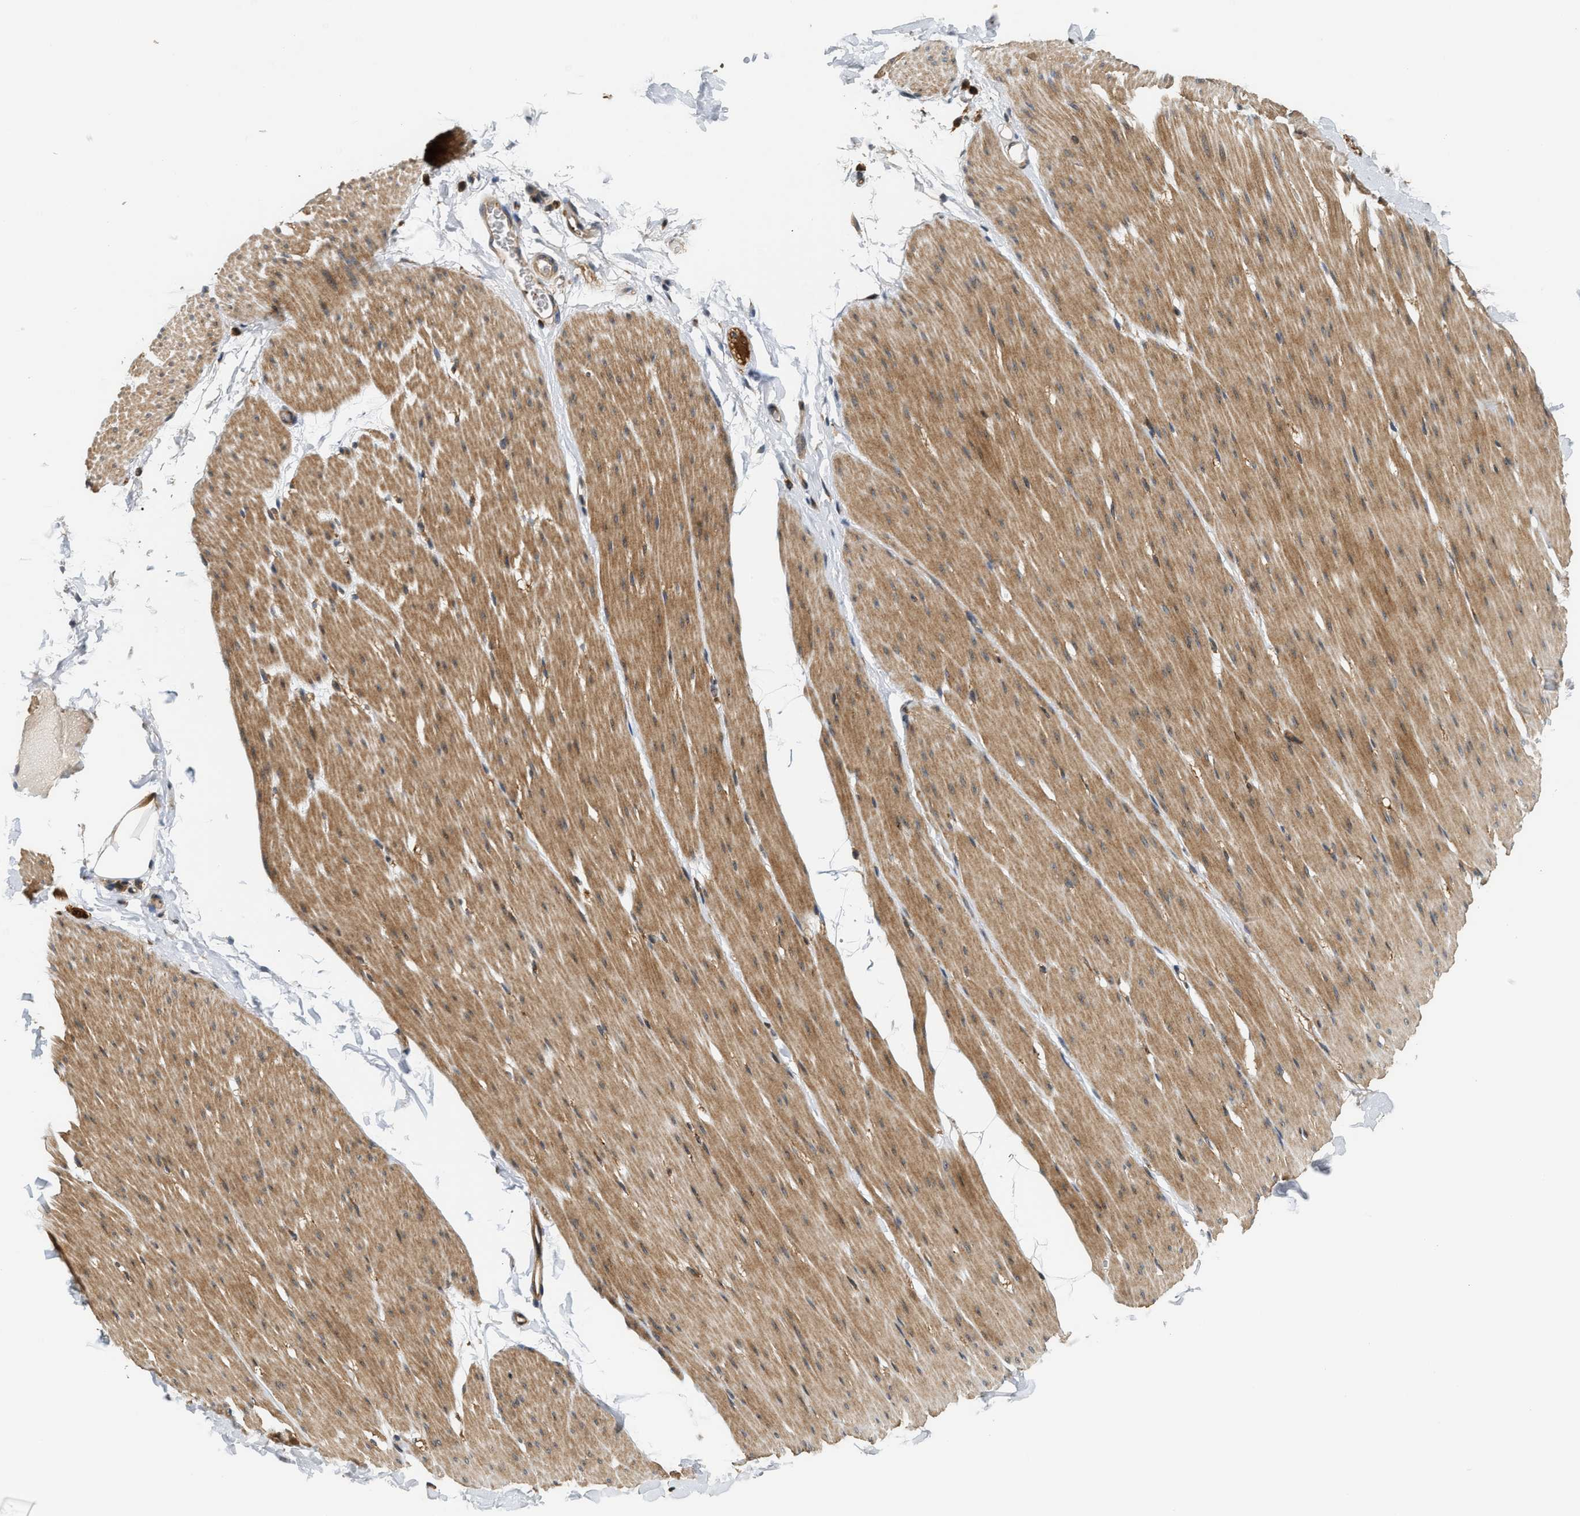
{"staining": {"intensity": "moderate", "quantity": ">75%", "location": "cytoplasmic/membranous"}, "tissue": "smooth muscle", "cell_type": "Smooth muscle cells", "image_type": "normal", "snomed": [{"axis": "morphology", "description": "Normal tissue, NOS"}, {"axis": "topography", "description": "Smooth muscle"}, {"axis": "topography", "description": "Colon"}], "caption": "IHC image of benign smooth muscle: human smooth muscle stained using IHC exhibits medium levels of moderate protein expression localized specifically in the cytoplasmic/membranous of smooth muscle cells, appearing as a cytoplasmic/membranous brown color.", "gene": "SNX5", "patient": {"sex": "male", "age": 67}}